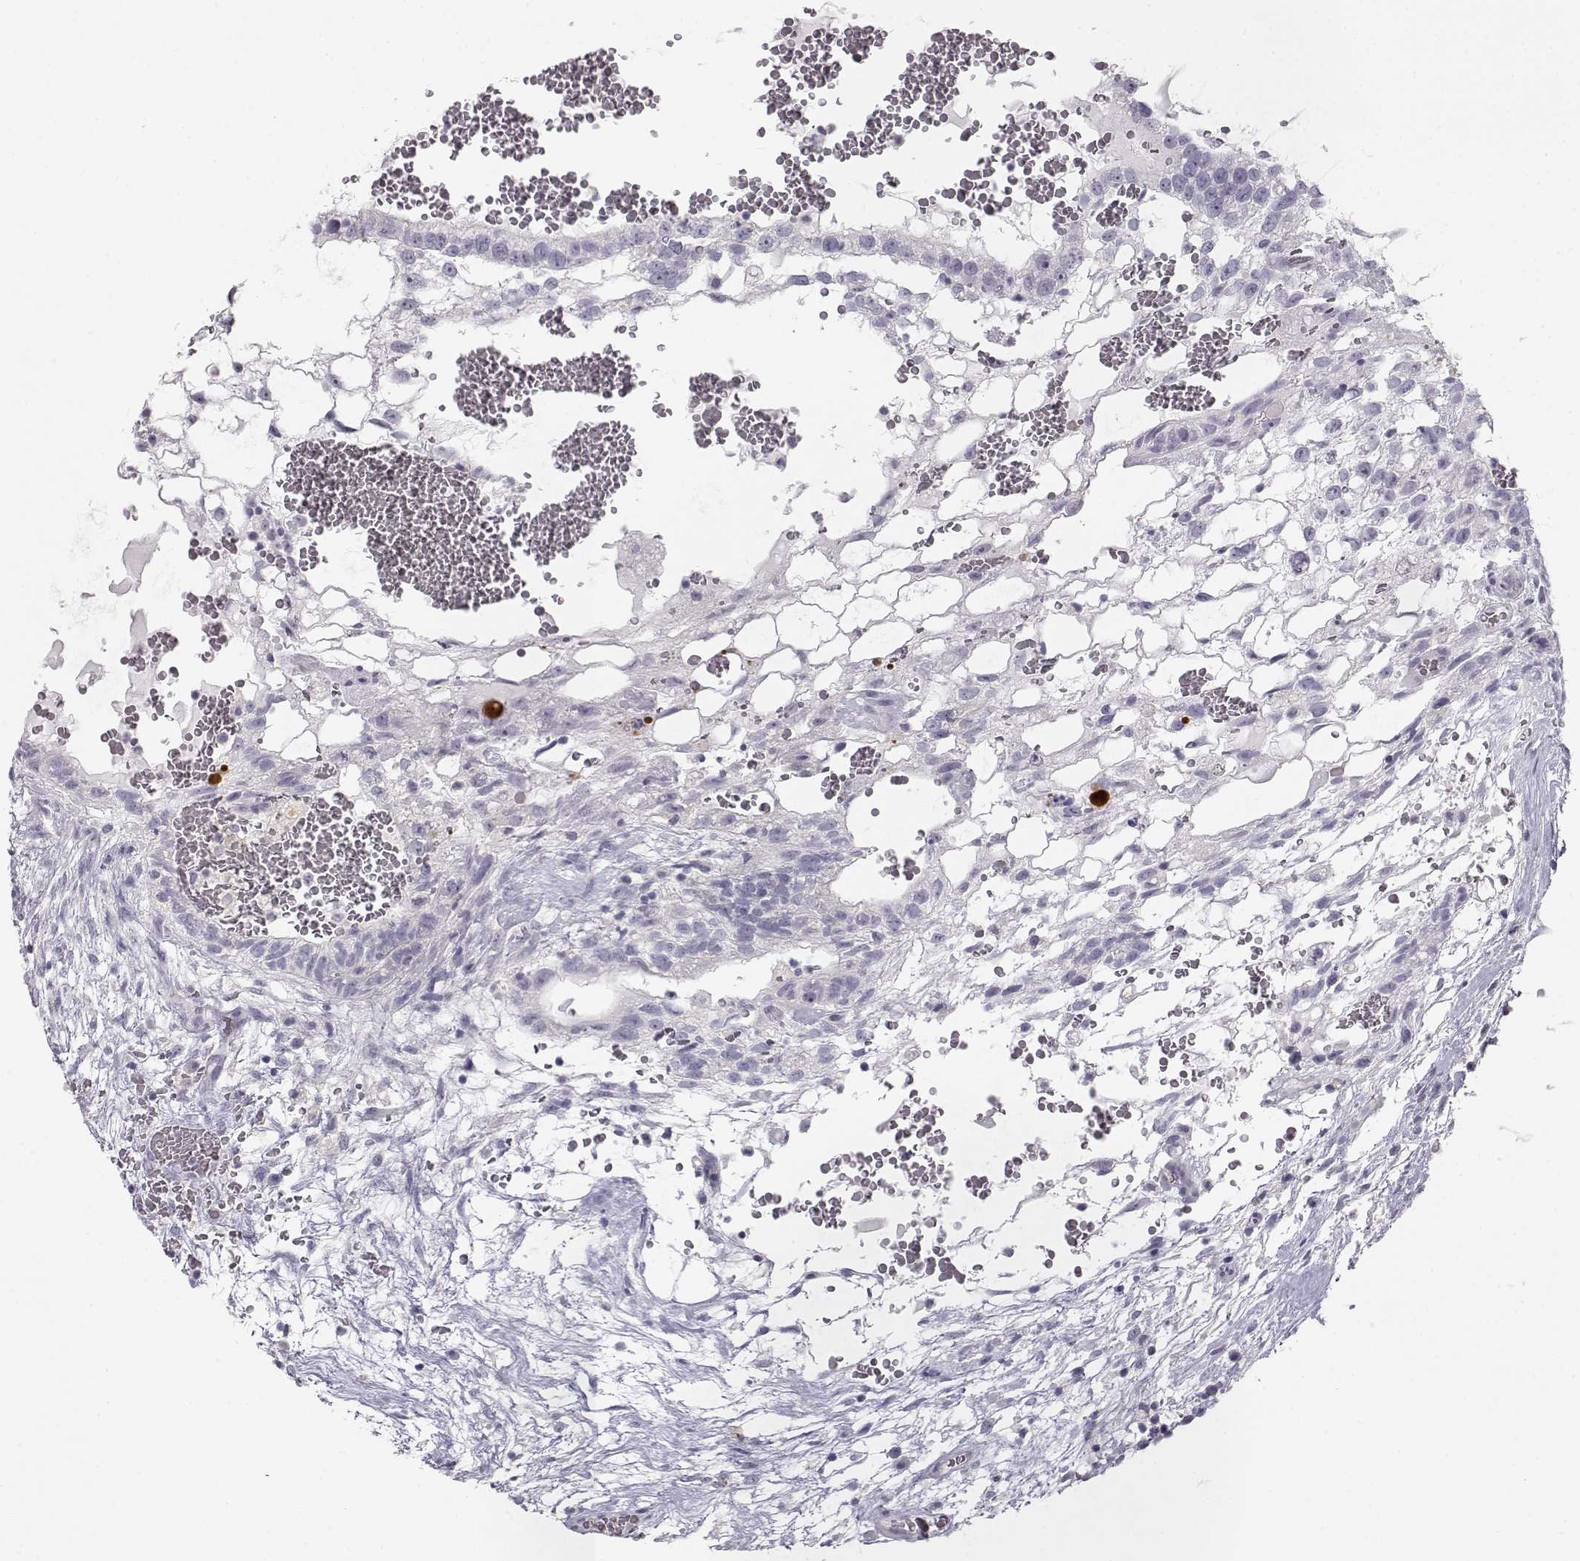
{"staining": {"intensity": "negative", "quantity": "none", "location": "none"}, "tissue": "testis cancer", "cell_type": "Tumor cells", "image_type": "cancer", "snomed": [{"axis": "morphology", "description": "Normal tissue, NOS"}, {"axis": "morphology", "description": "Carcinoma, Embryonal, NOS"}, {"axis": "topography", "description": "Testis"}], "caption": "The IHC micrograph has no significant expression in tumor cells of testis embryonal carcinoma tissue.", "gene": "MYCBPAP", "patient": {"sex": "male", "age": 32}}